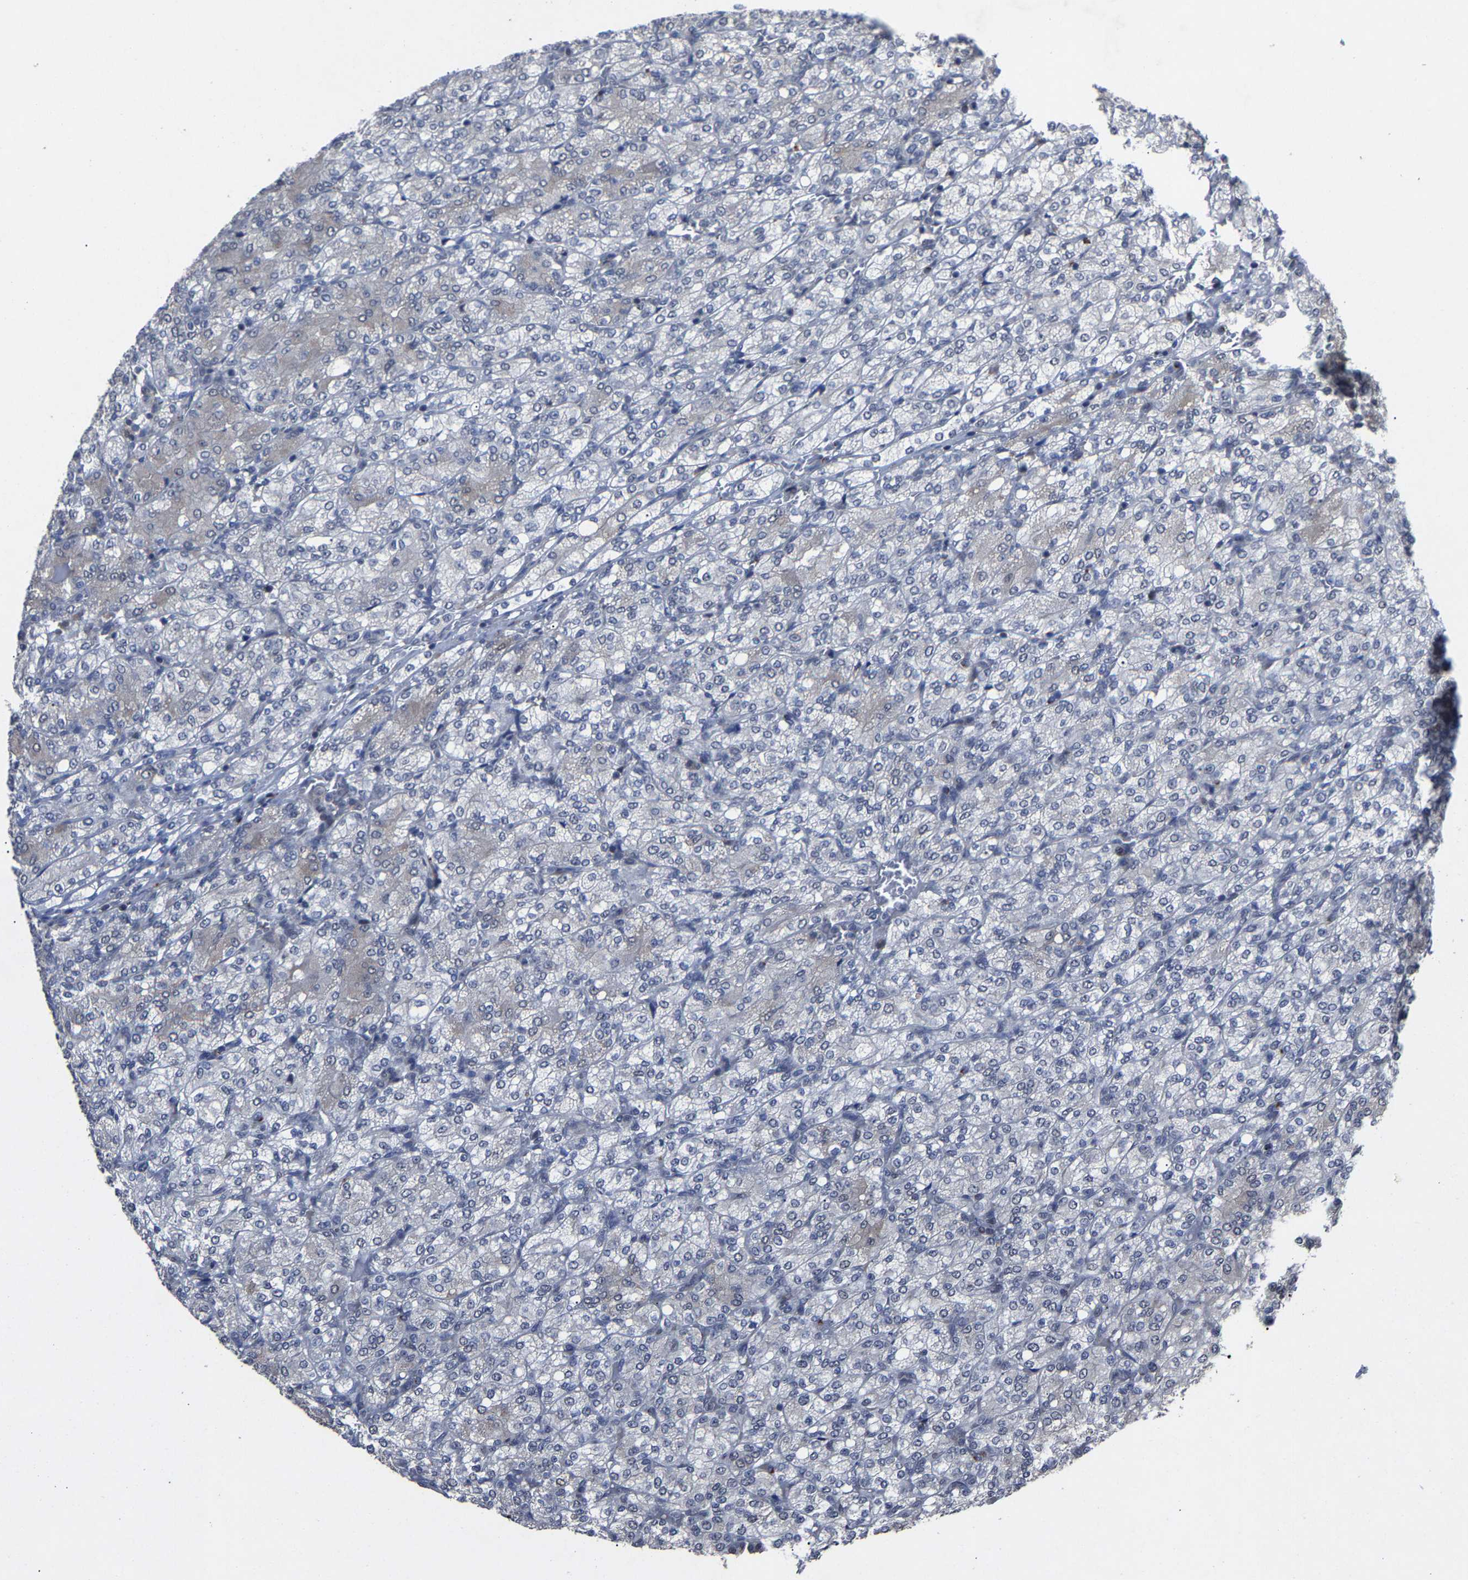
{"staining": {"intensity": "negative", "quantity": "none", "location": "none"}, "tissue": "renal cancer", "cell_type": "Tumor cells", "image_type": "cancer", "snomed": [{"axis": "morphology", "description": "Adenocarcinoma, NOS"}, {"axis": "topography", "description": "Kidney"}], "caption": "Renal adenocarcinoma was stained to show a protein in brown. There is no significant positivity in tumor cells. The staining was performed using DAB to visualize the protein expression in brown, while the nuclei were stained in blue with hematoxylin (Magnification: 20x).", "gene": "LSM8", "patient": {"sex": "male", "age": 77}}